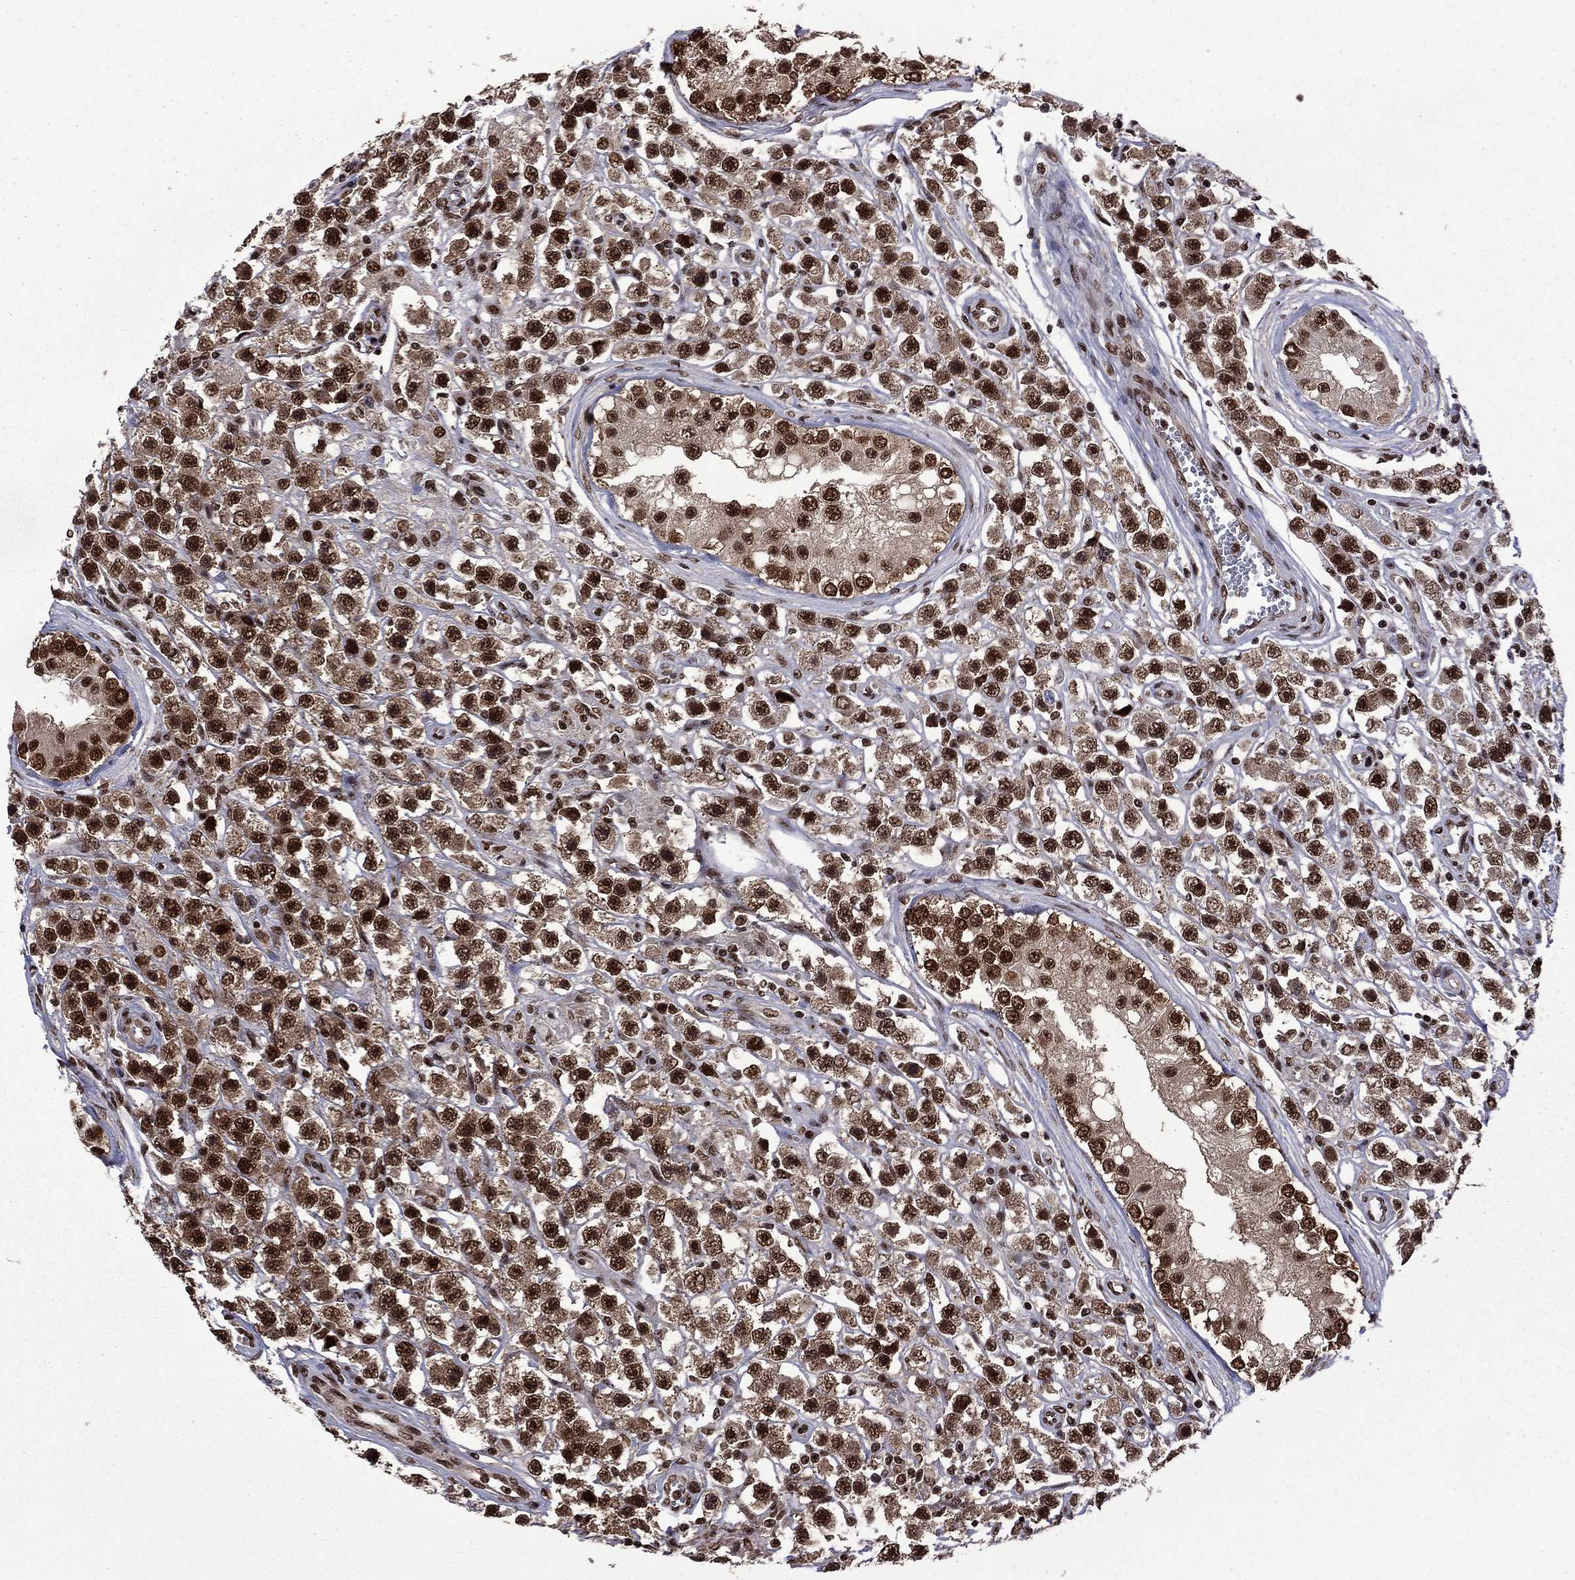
{"staining": {"intensity": "strong", "quantity": ">75%", "location": "nuclear"}, "tissue": "testis cancer", "cell_type": "Tumor cells", "image_type": "cancer", "snomed": [{"axis": "morphology", "description": "Seminoma, NOS"}, {"axis": "topography", "description": "Testis"}], "caption": "Human testis seminoma stained for a protein (brown) reveals strong nuclear positive expression in approximately >75% of tumor cells.", "gene": "MED25", "patient": {"sex": "male", "age": 45}}